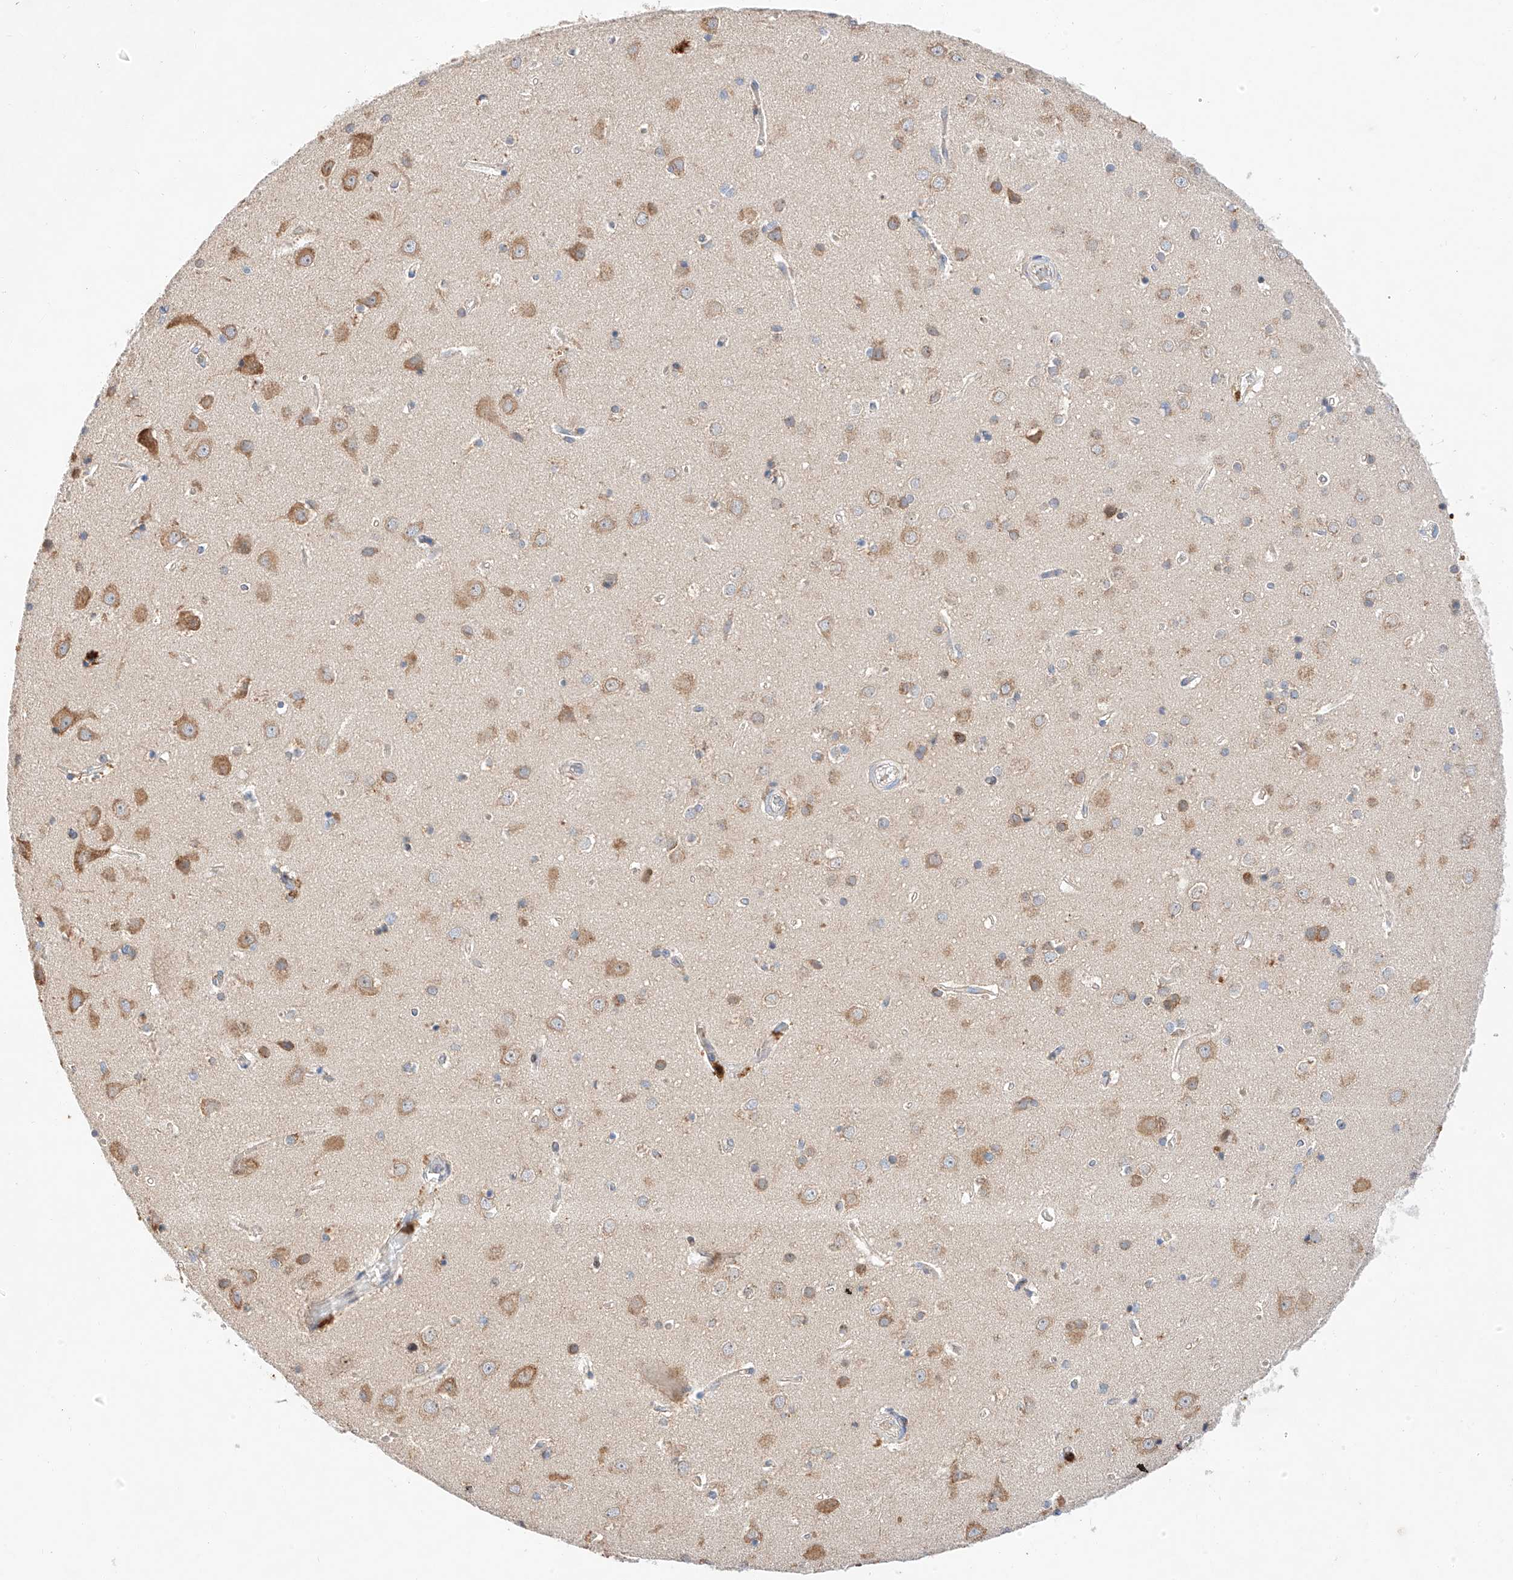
{"staining": {"intensity": "negative", "quantity": "none", "location": "none"}, "tissue": "cerebral cortex", "cell_type": "Endothelial cells", "image_type": "normal", "snomed": [{"axis": "morphology", "description": "Normal tissue, NOS"}, {"axis": "topography", "description": "Cerebral cortex"}], "caption": "Protein analysis of benign cerebral cortex demonstrates no significant staining in endothelial cells.", "gene": "C6orf118", "patient": {"sex": "male", "age": 54}}